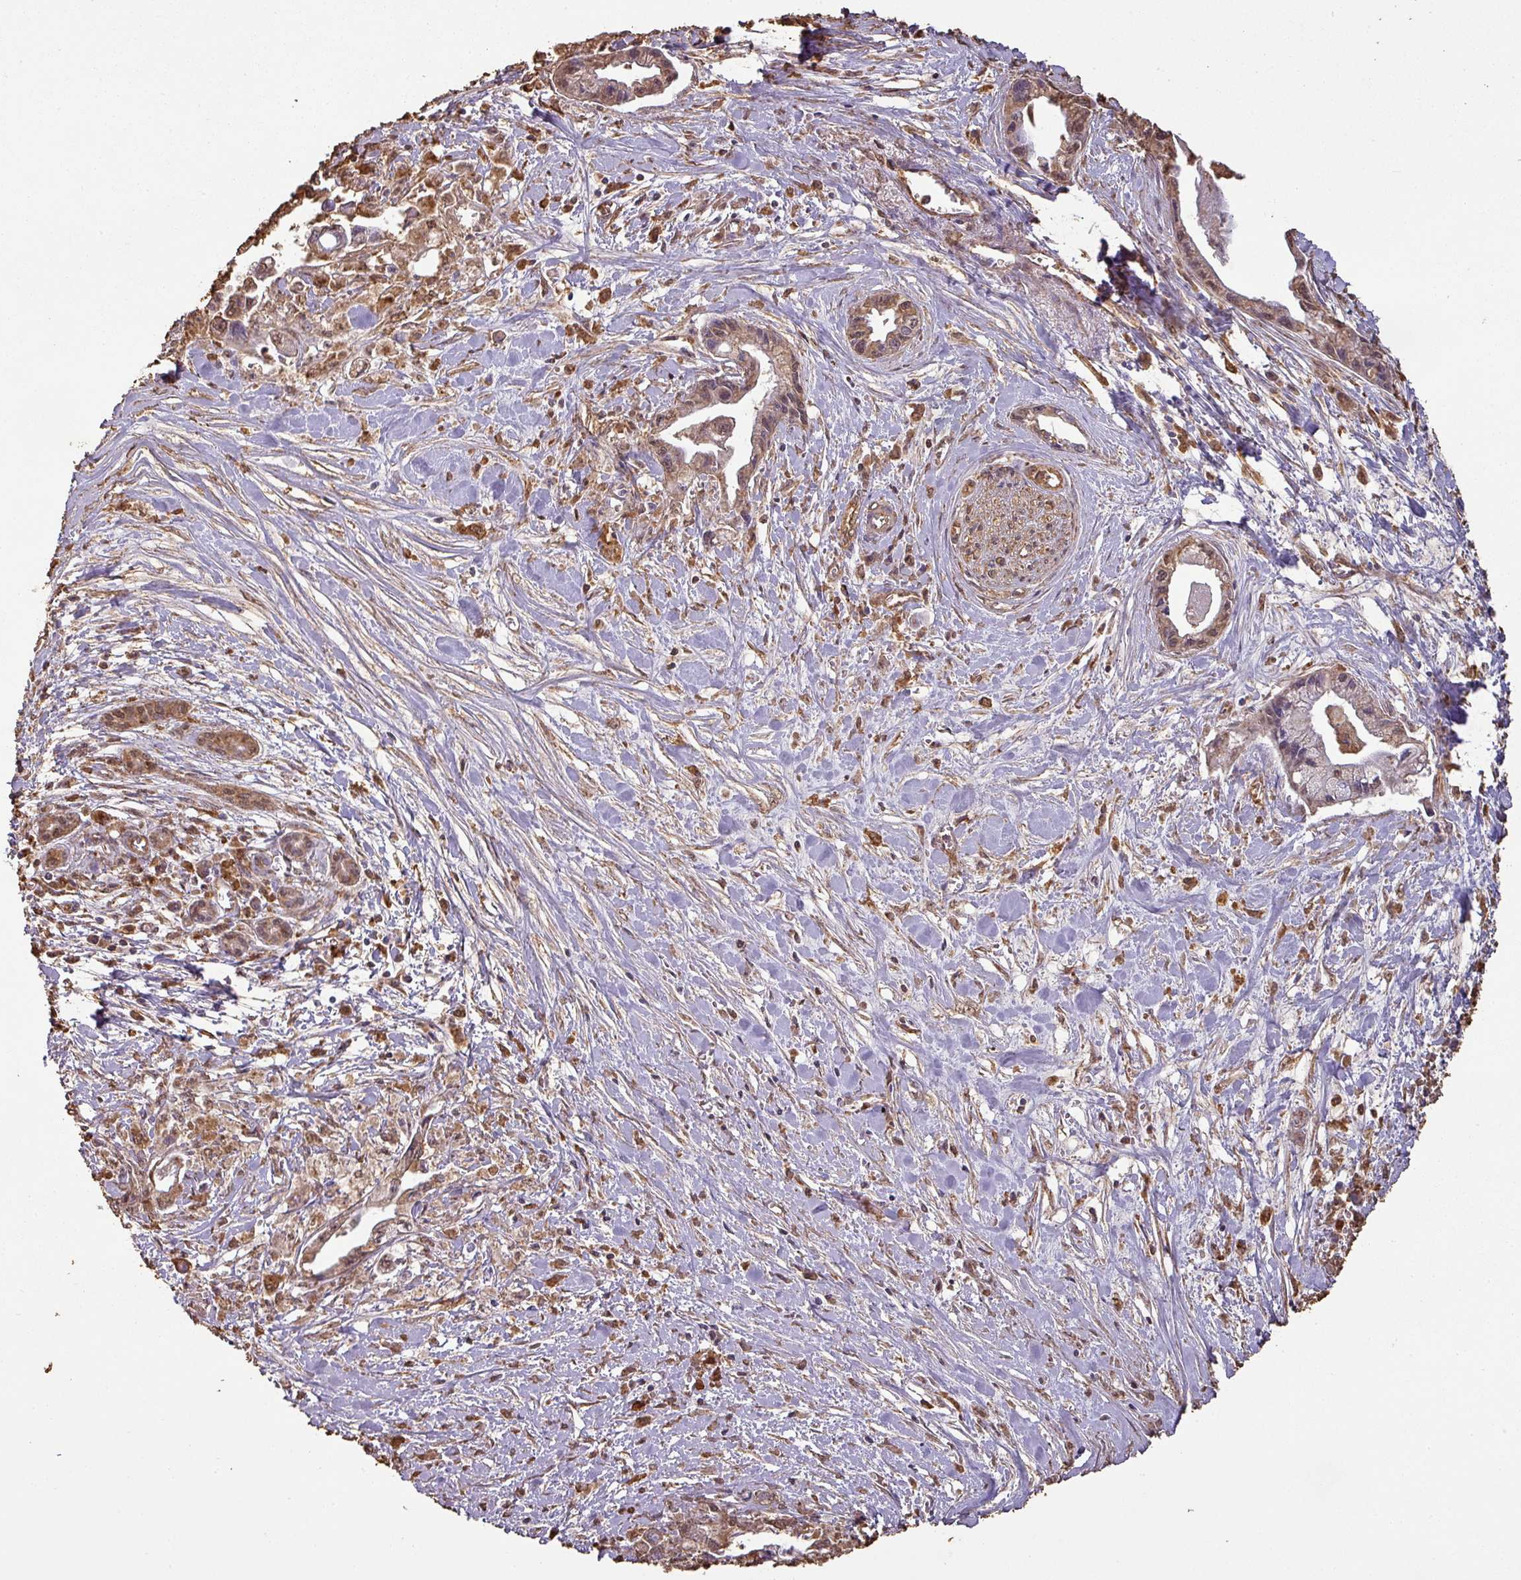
{"staining": {"intensity": "moderate", "quantity": ">75%", "location": "cytoplasmic/membranous"}, "tissue": "pancreatic cancer", "cell_type": "Tumor cells", "image_type": "cancer", "snomed": [{"axis": "morphology", "description": "Adenocarcinoma, NOS"}, {"axis": "topography", "description": "Pancreas"}], "caption": "There is medium levels of moderate cytoplasmic/membranous expression in tumor cells of pancreatic cancer (adenocarcinoma), as demonstrated by immunohistochemical staining (brown color).", "gene": "ATAT1", "patient": {"sex": "male", "age": 61}}